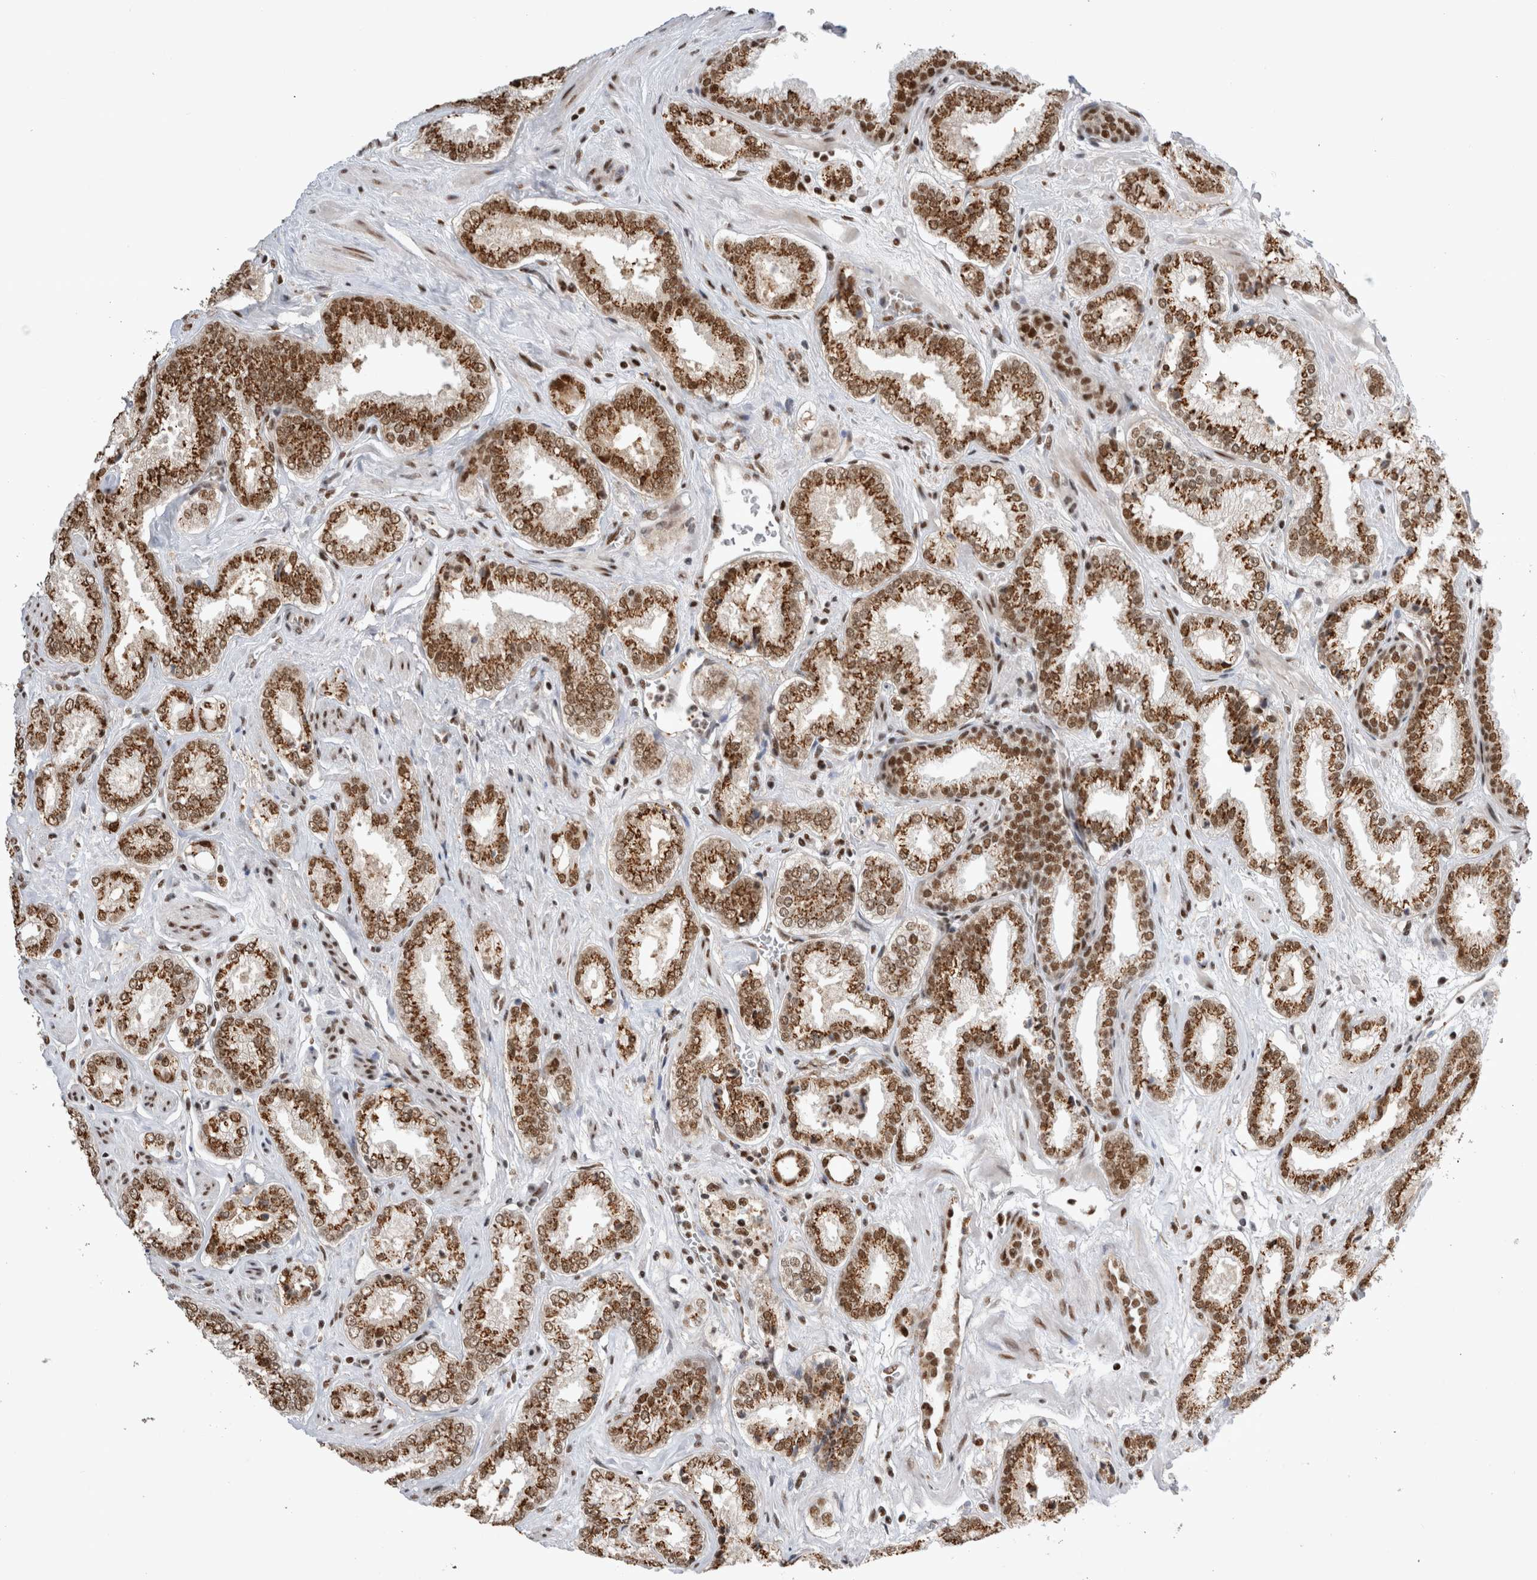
{"staining": {"intensity": "moderate", "quantity": ">75%", "location": "cytoplasmic/membranous,nuclear"}, "tissue": "prostate cancer", "cell_type": "Tumor cells", "image_type": "cancer", "snomed": [{"axis": "morphology", "description": "Adenocarcinoma, Low grade"}, {"axis": "topography", "description": "Prostate"}], "caption": "Brown immunohistochemical staining in human prostate adenocarcinoma (low-grade) demonstrates moderate cytoplasmic/membranous and nuclear staining in approximately >75% of tumor cells.", "gene": "EYA2", "patient": {"sex": "male", "age": 62}}